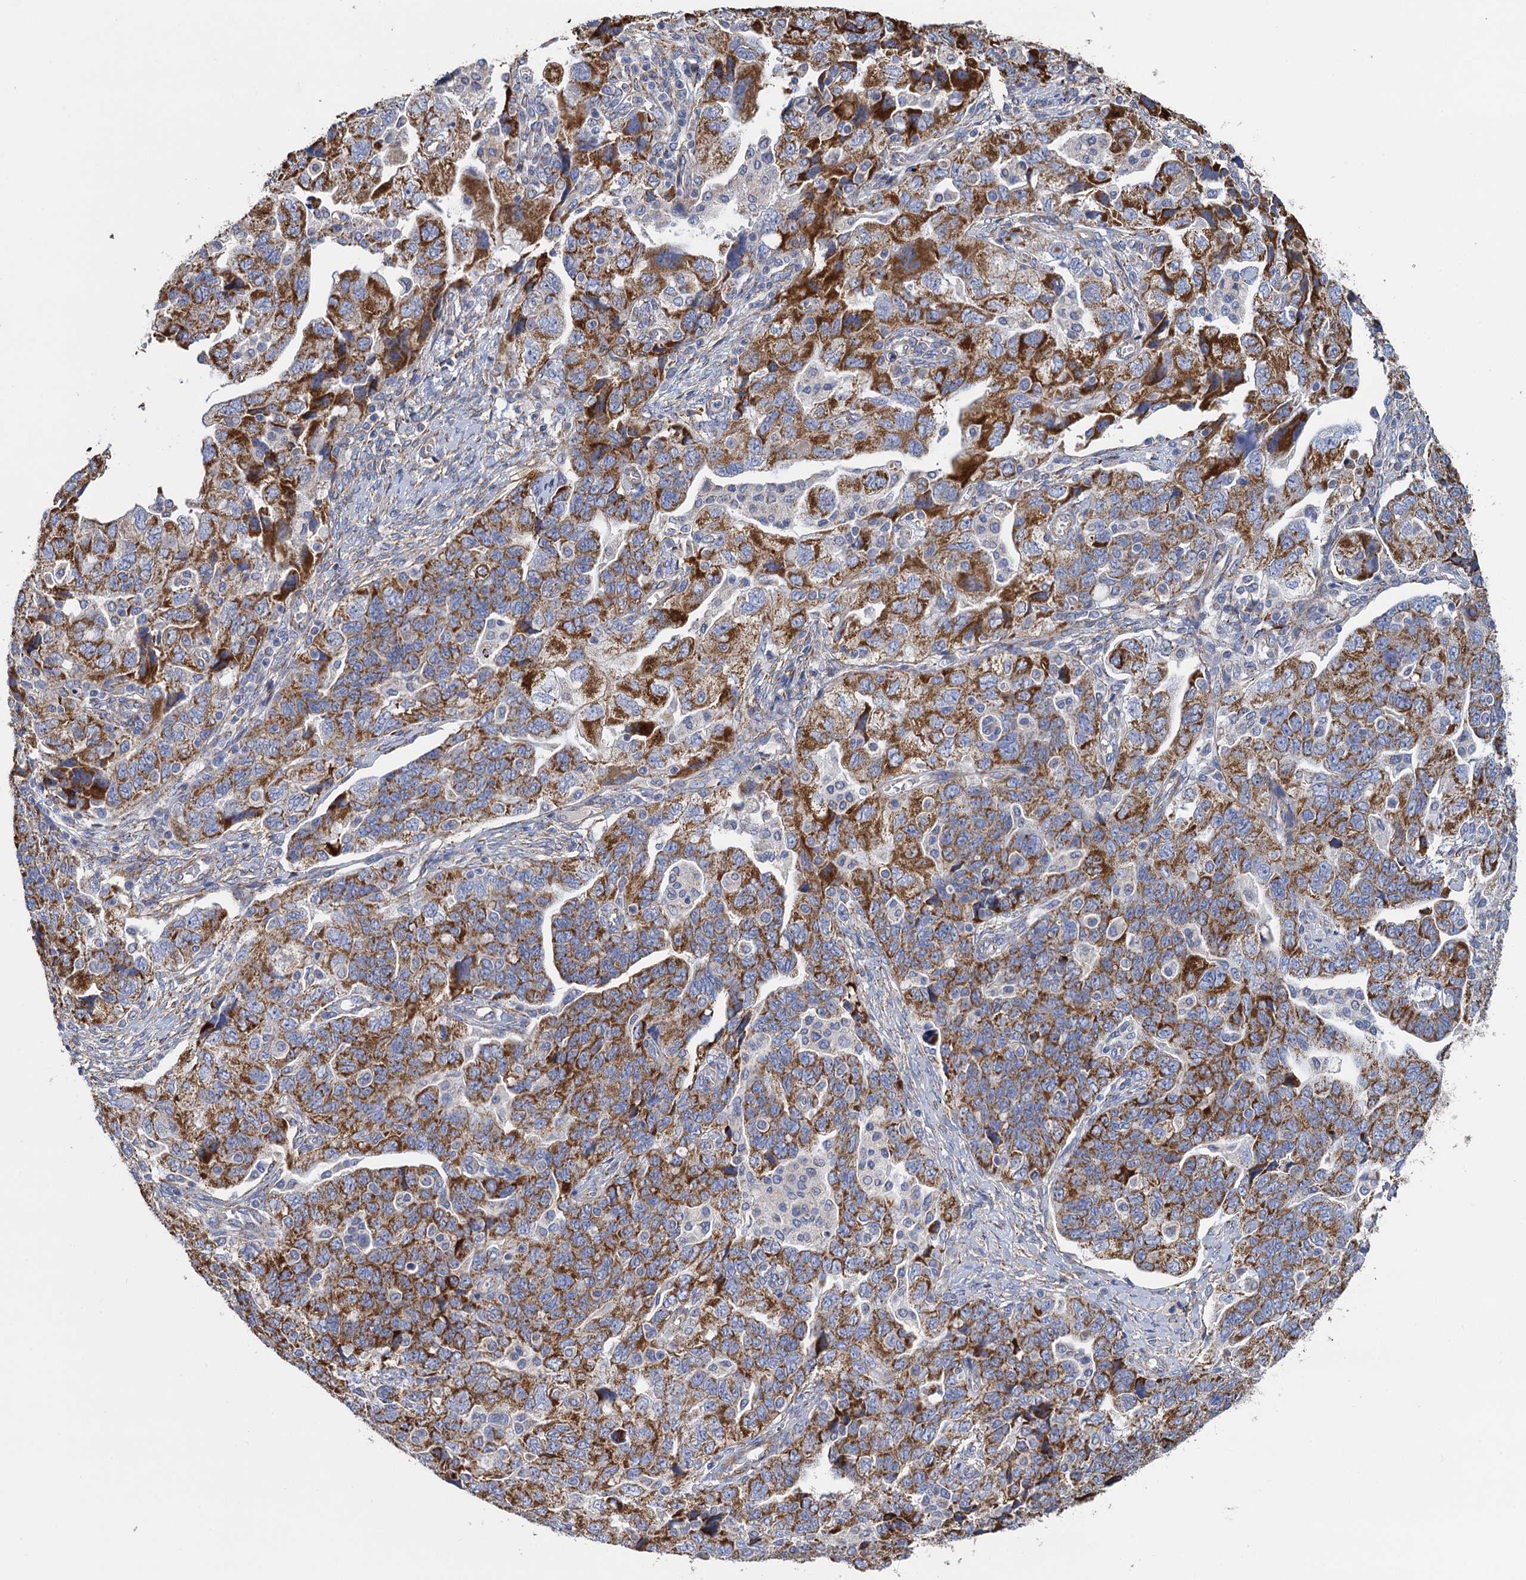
{"staining": {"intensity": "strong", "quantity": "25%-75%", "location": "cytoplasmic/membranous"}, "tissue": "ovarian cancer", "cell_type": "Tumor cells", "image_type": "cancer", "snomed": [{"axis": "morphology", "description": "Carcinoma, NOS"}, {"axis": "morphology", "description": "Cystadenocarcinoma, serous, NOS"}, {"axis": "topography", "description": "Ovary"}], "caption": "A high-resolution image shows immunohistochemistry staining of ovarian carcinoma, which reveals strong cytoplasmic/membranous positivity in about 25%-75% of tumor cells. The staining is performed using DAB (3,3'-diaminobenzidine) brown chromogen to label protein expression. The nuclei are counter-stained blue using hematoxylin.", "gene": "GCSH", "patient": {"sex": "female", "age": 69}}